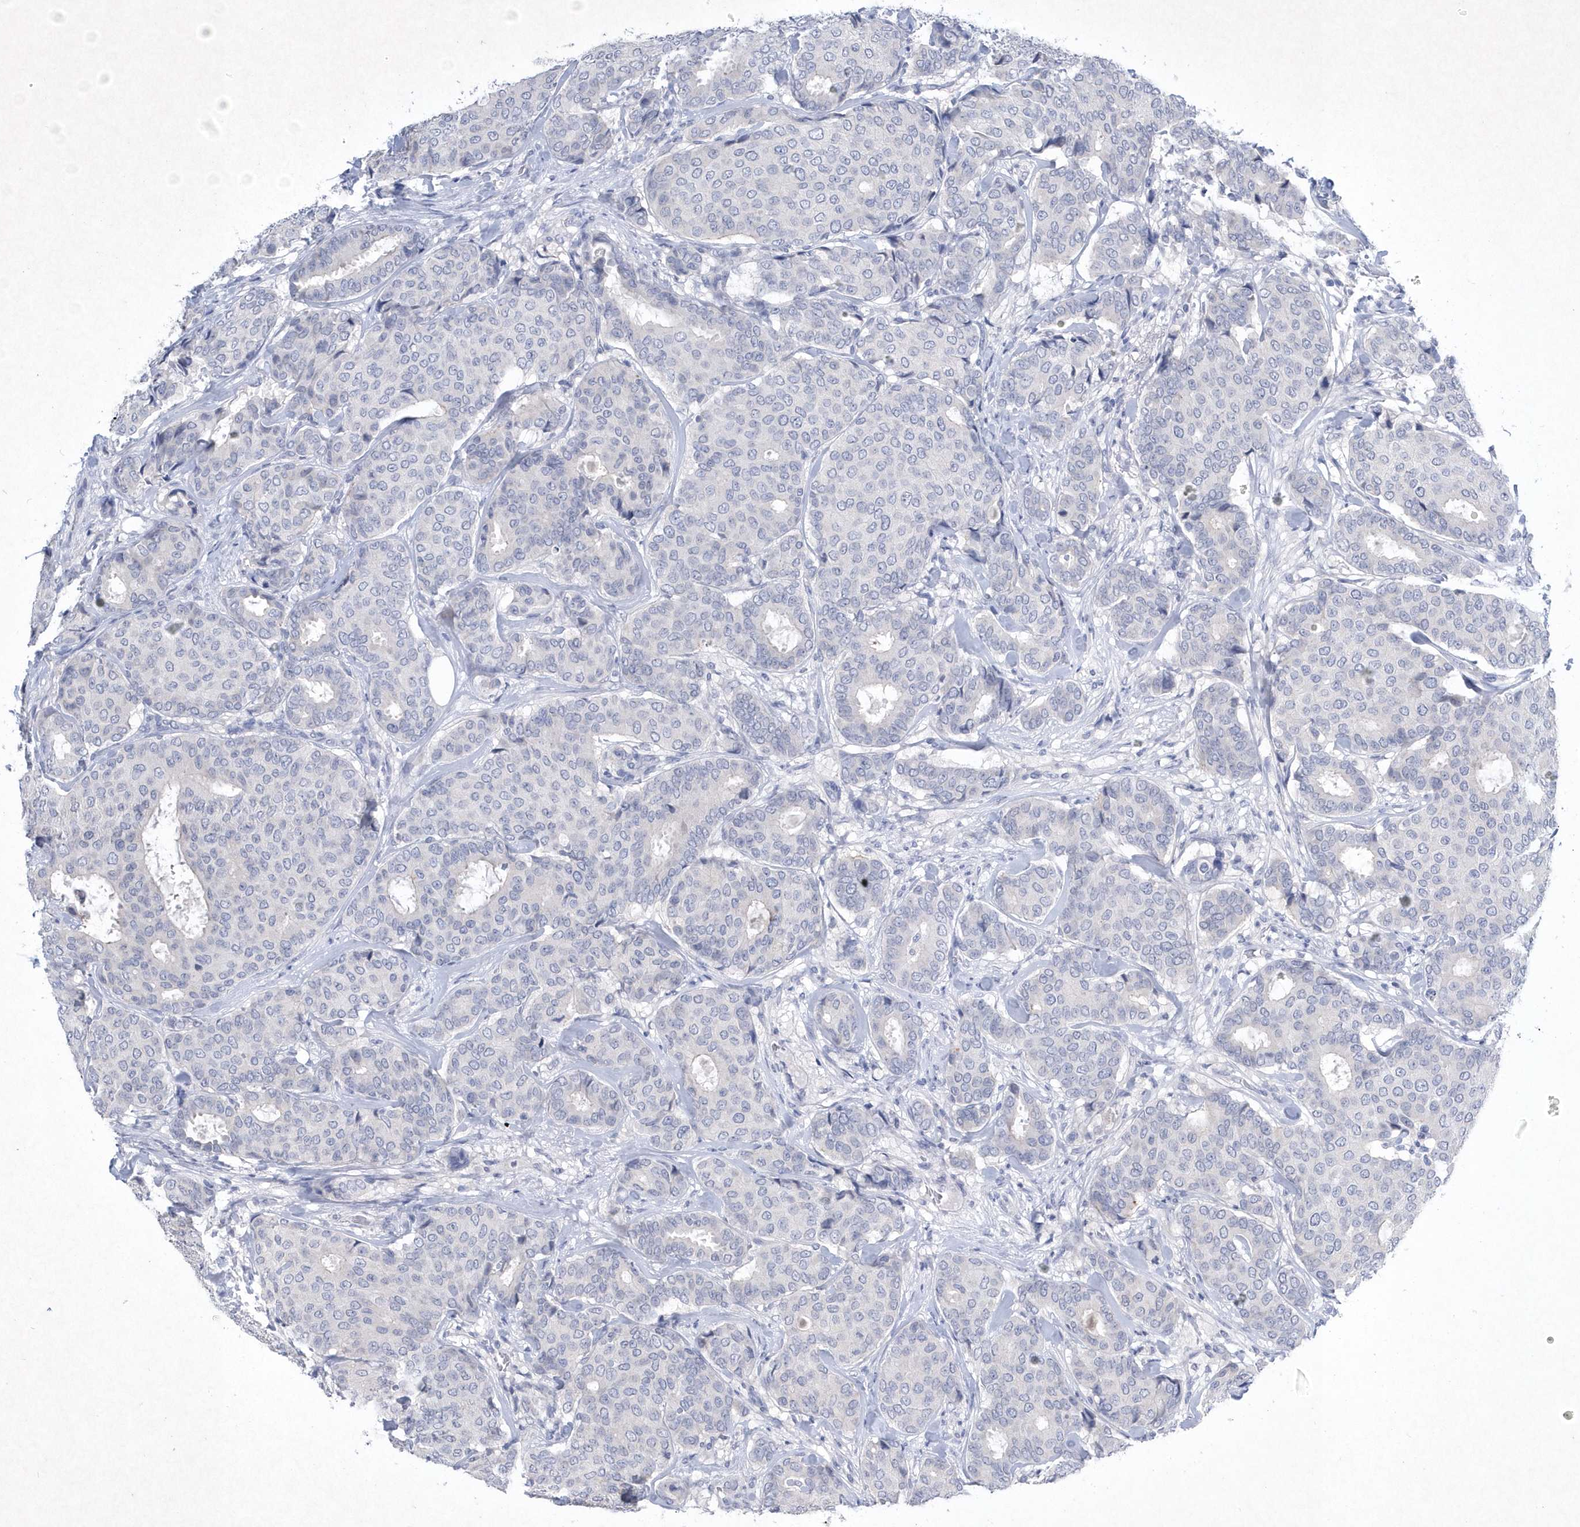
{"staining": {"intensity": "negative", "quantity": "none", "location": "none"}, "tissue": "breast cancer", "cell_type": "Tumor cells", "image_type": "cancer", "snomed": [{"axis": "morphology", "description": "Duct carcinoma"}, {"axis": "topography", "description": "Breast"}], "caption": "This is a image of immunohistochemistry (IHC) staining of breast cancer, which shows no staining in tumor cells. Brightfield microscopy of immunohistochemistry (IHC) stained with DAB (3,3'-diaminobenzidine) (brown) and hematoxylin (blue), captured at high magnification.", "gene": "BHLHA15", "patient": {"sex": "female", "age": 75}}